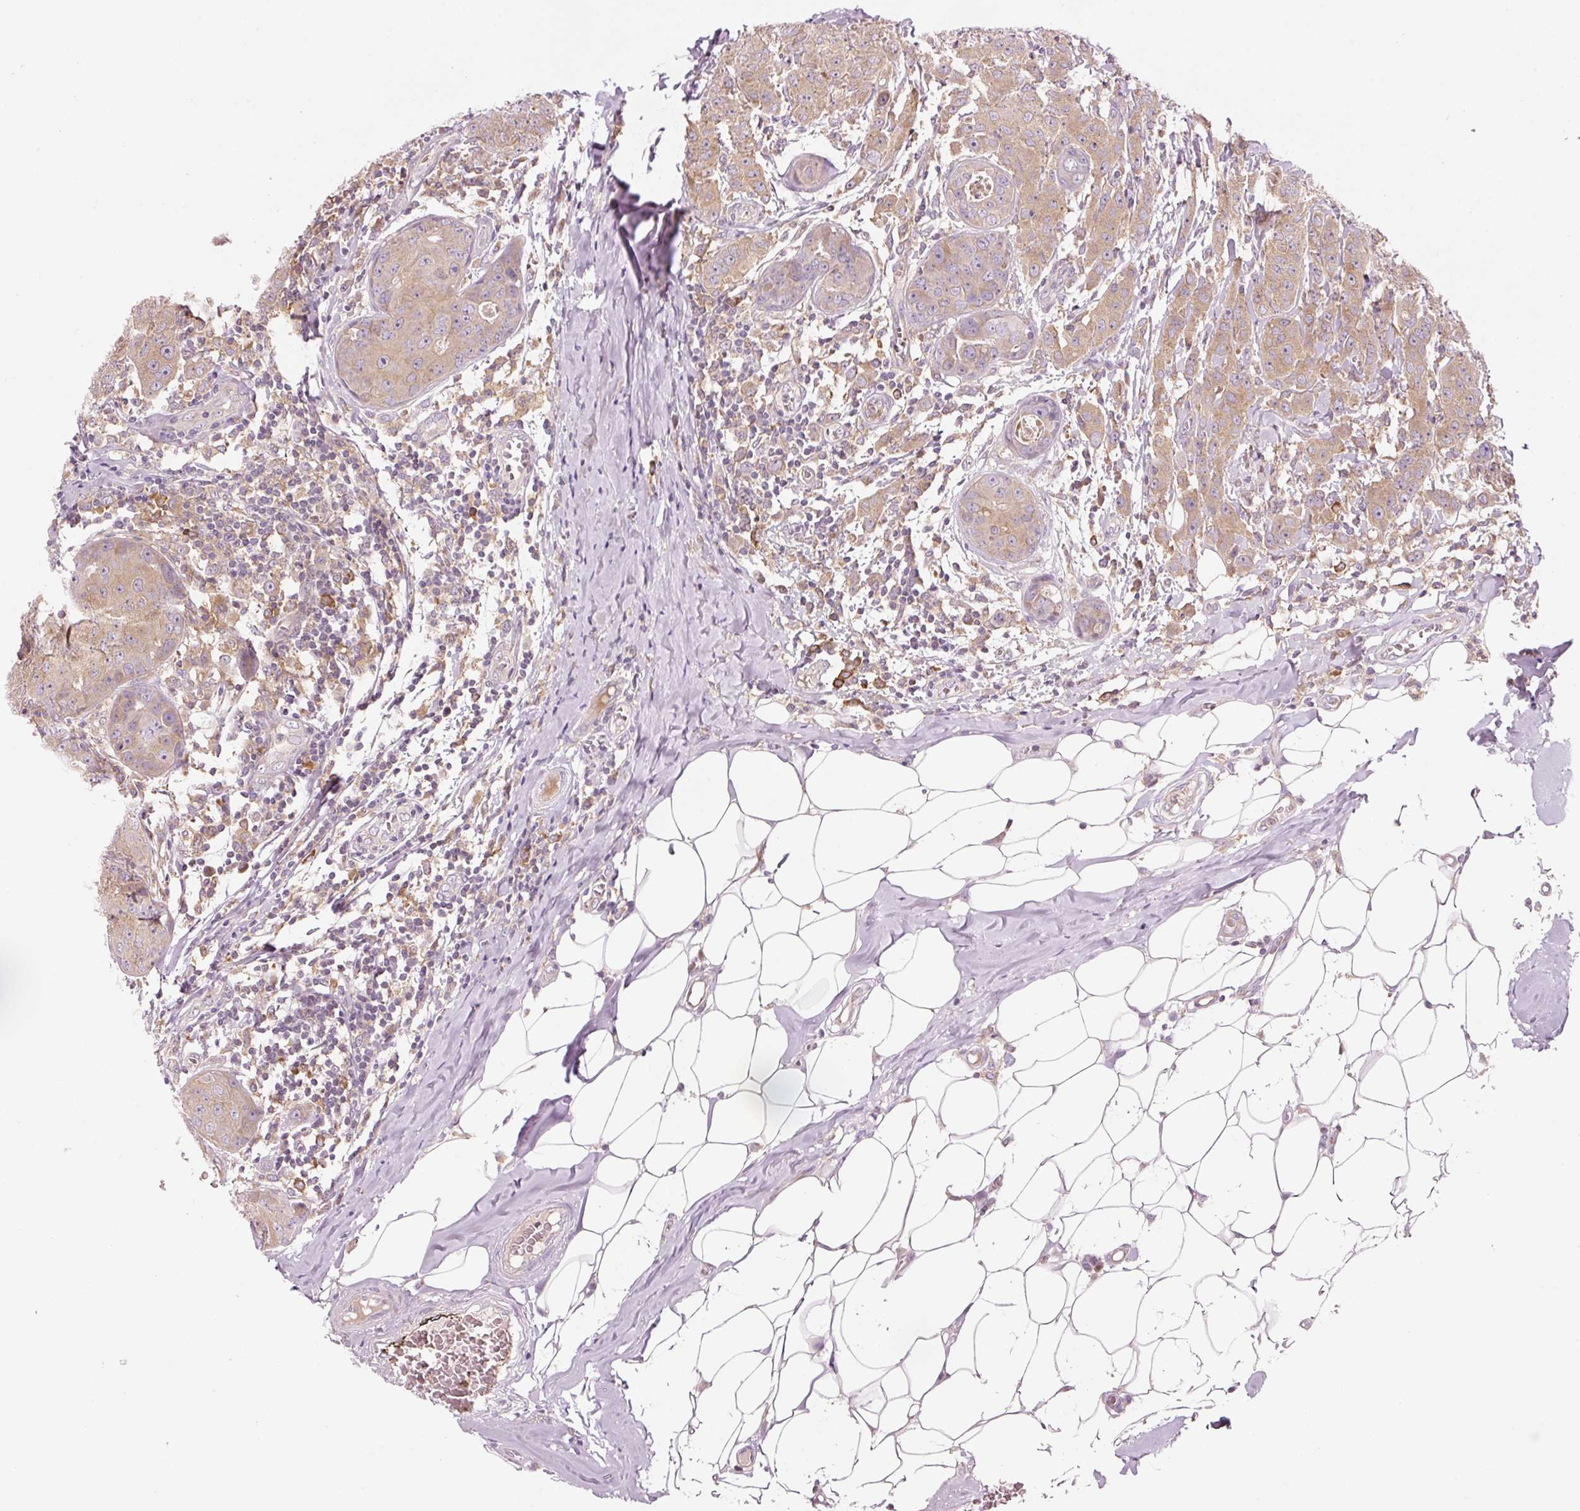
{"staining": {"intensity": "moderate", "quantity": ">75%", "location": "cytoplasmic/membranous"}, "tissue": "breast cancer", "cell_type": "Tumor cells", "image_type": "cancer", "snomed": [{"axis": "morphology", "description": "Duct carcinoma"}, {"axis": "topography", "description": "Breast"}], "caption": "The histopathology image exhibits staining of breast infiltrating ductal carcinoma, revealing moderate cytoplasmic/membranous protein expression (brown color) within tumor cells.", "gene": "NAPA", "patient": {"sex": "female", "age": 43}}